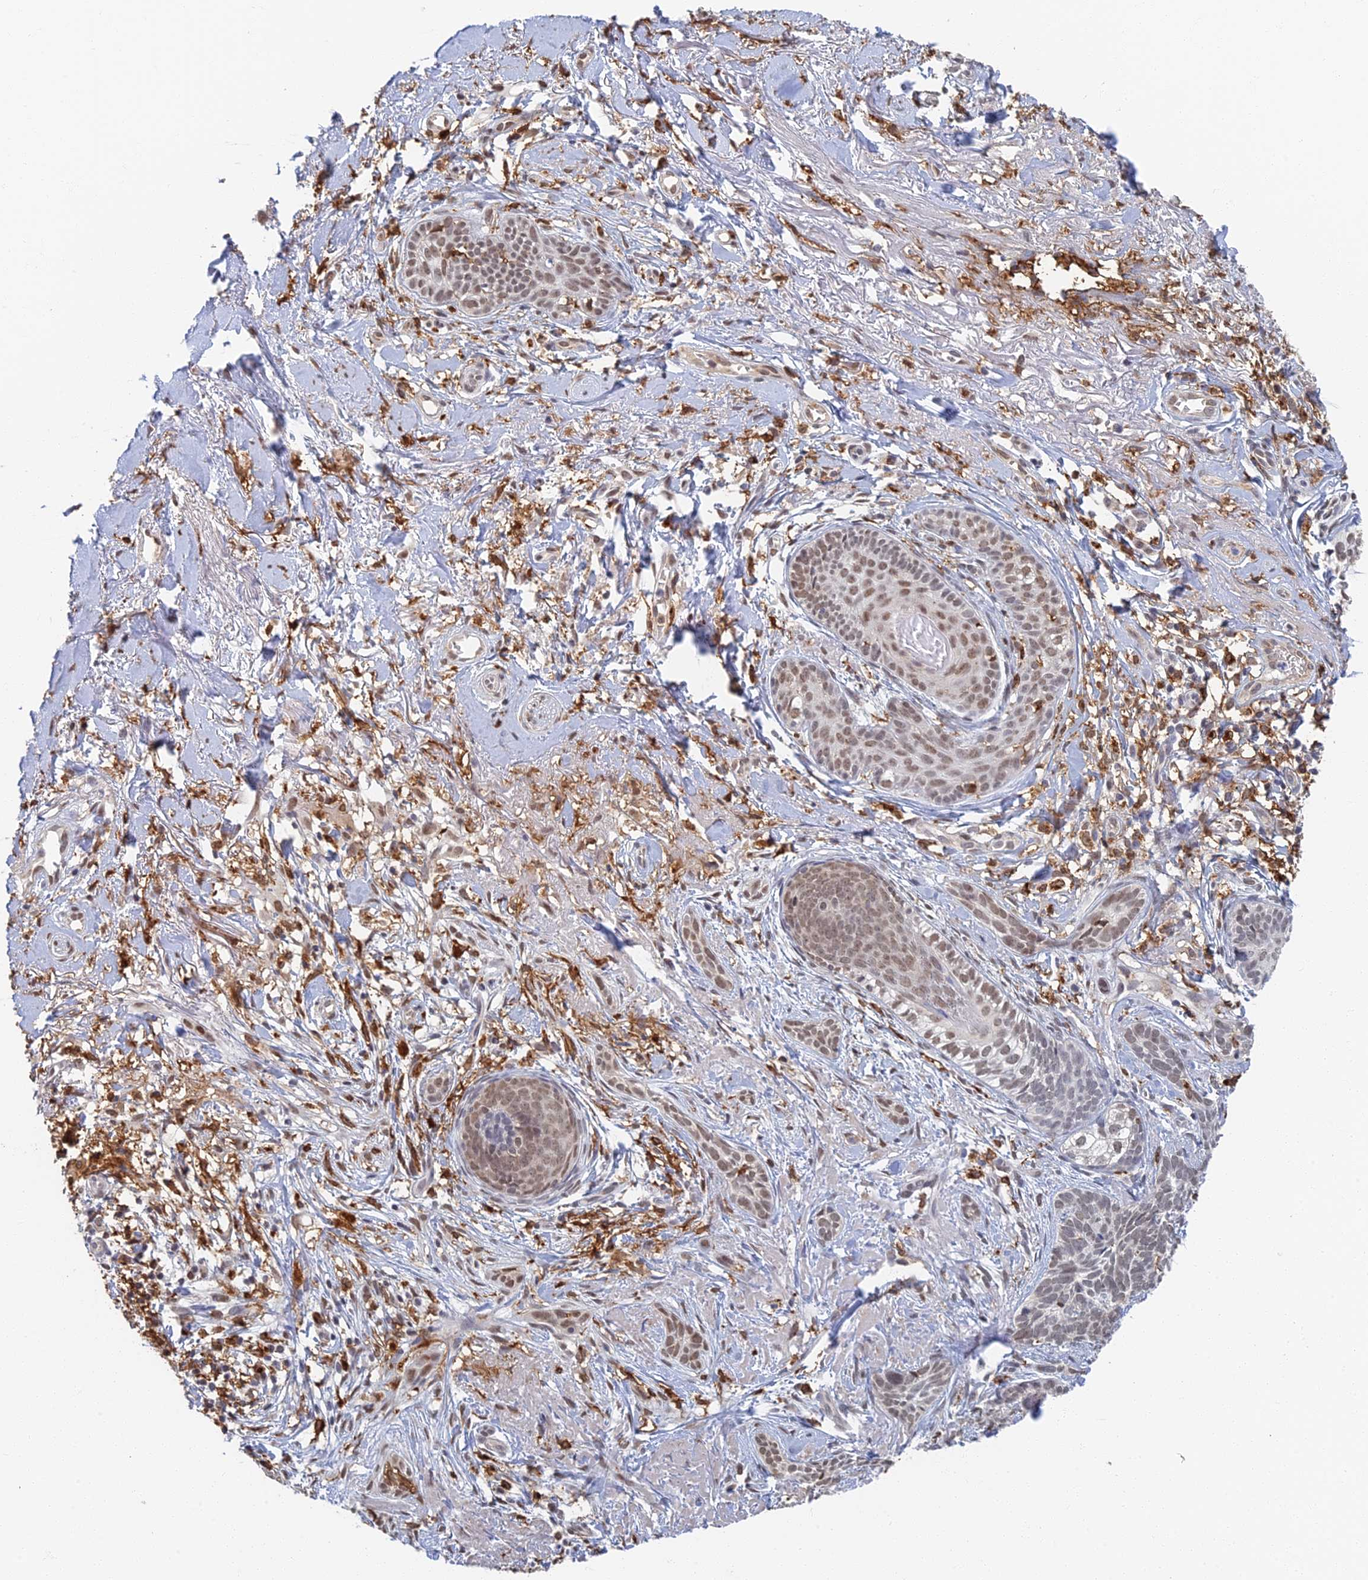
{"staining": {"intensity": "weak", "quantity": "25%-75%", "location": "nuclear"}, "tissue": "skin cancer", "cell_type": "Tumor cells", "image_type": "cancer", "snomed": [{"axis": "morphology", "description": "Basal cell carcinoma"}, {"axis": "topography", "description": "Skin"}], "caption": "Immunohistochemical staining of skin basal cell carcinoma exhibits weak nuclear protein expression in about 25%-75% of tumor cells. (brown staining indicates protein expression, while blue staining denotes nuclei).", "gene": "GPATCH1", "patient": {"sex": "female", "age": 76}}